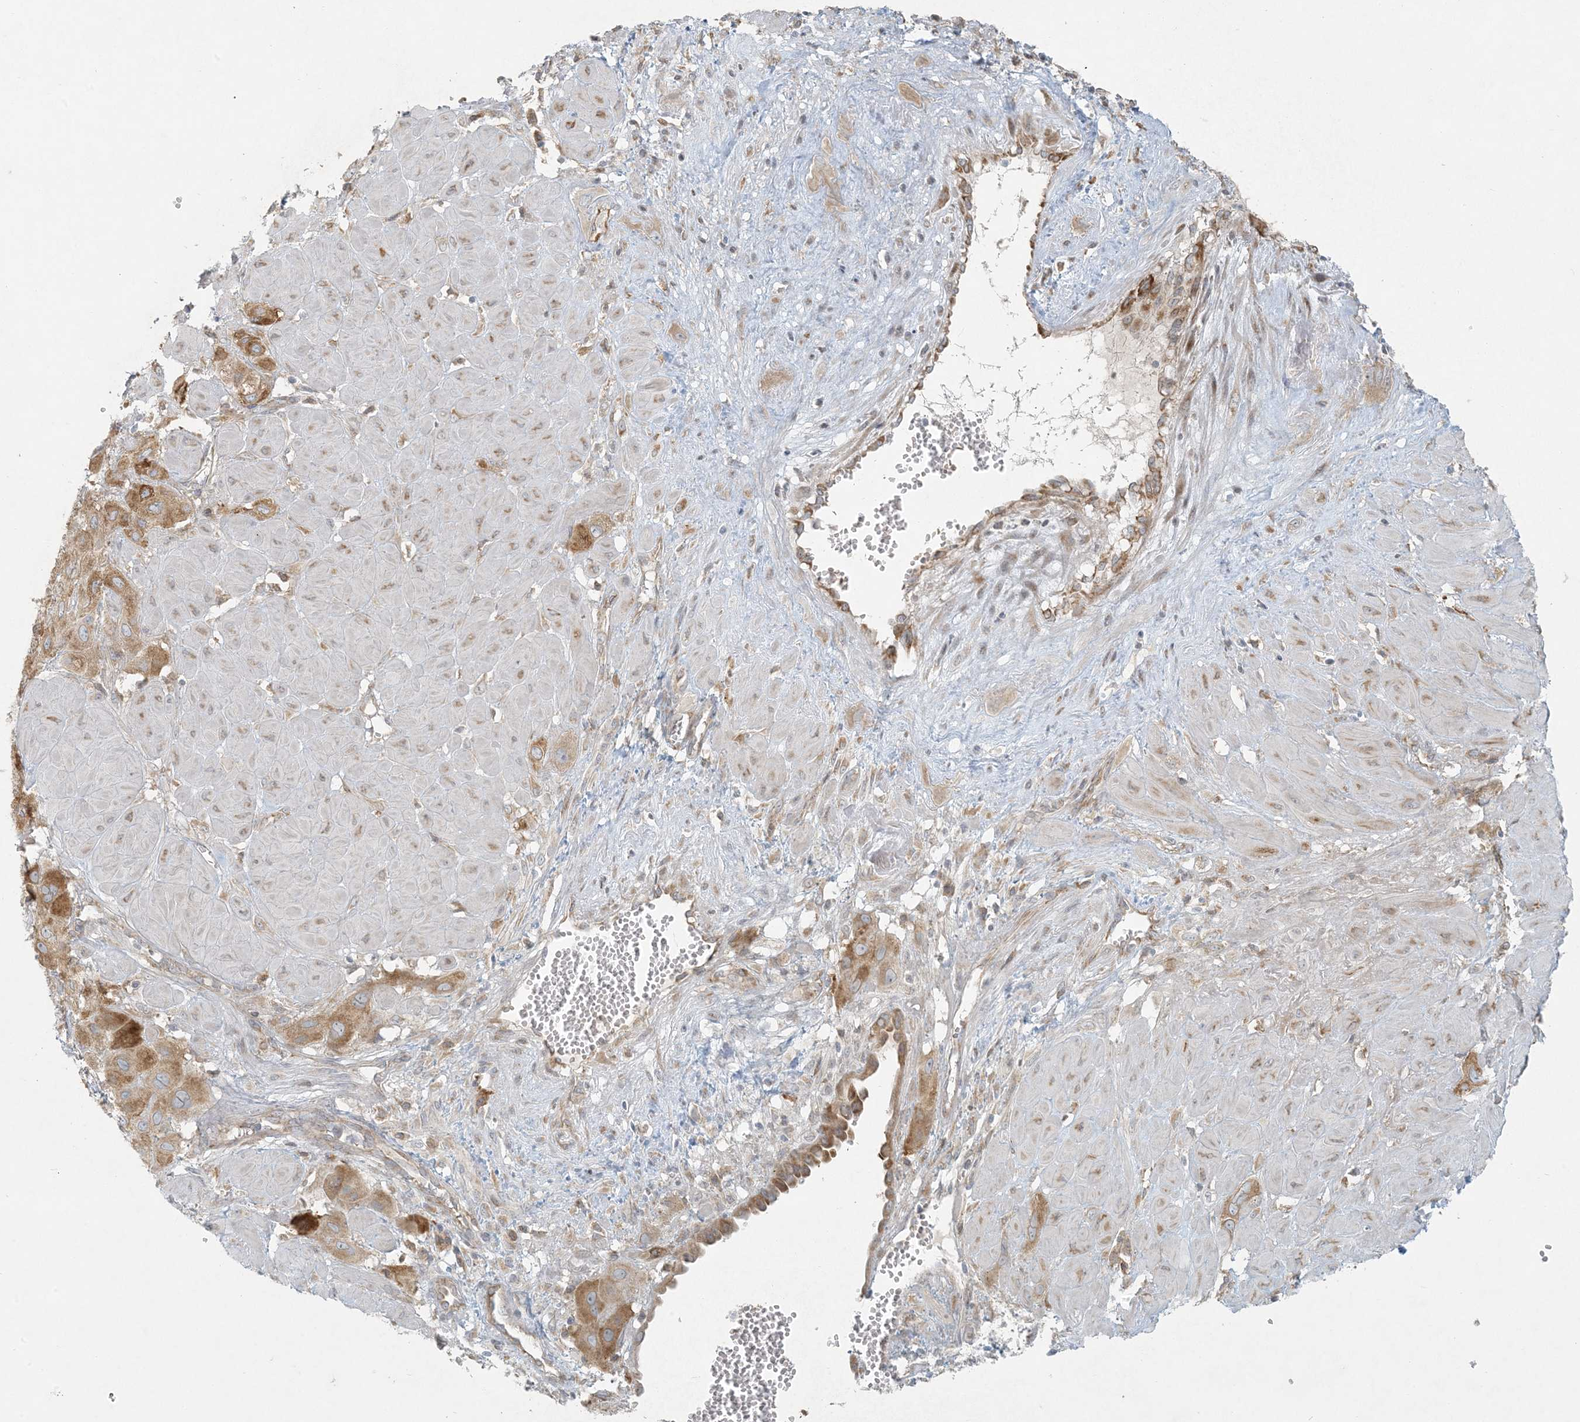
{"staining": {"intensity": "moderate", "quantity": ">75%", "location": "cytoplasmic/membranous"}, "tissue": "cervical cancer", "cell_type": "Tumor cells", "image_type": "cancer", "snomed": [{"axis": "morphology", "description": "Squamous cell carcinoma, NOS"}, {"axis": "topography", "description": "Cervix"}], "caption": "About >75% of tumor cells in cervical squamous cell carcinoma exhibit moderate cytoplasmic/membranous protein expression as visualized by brown immunohistochemical staining.", "gene": "HACL1", "patient": {"sex": "female", "age": 34}}